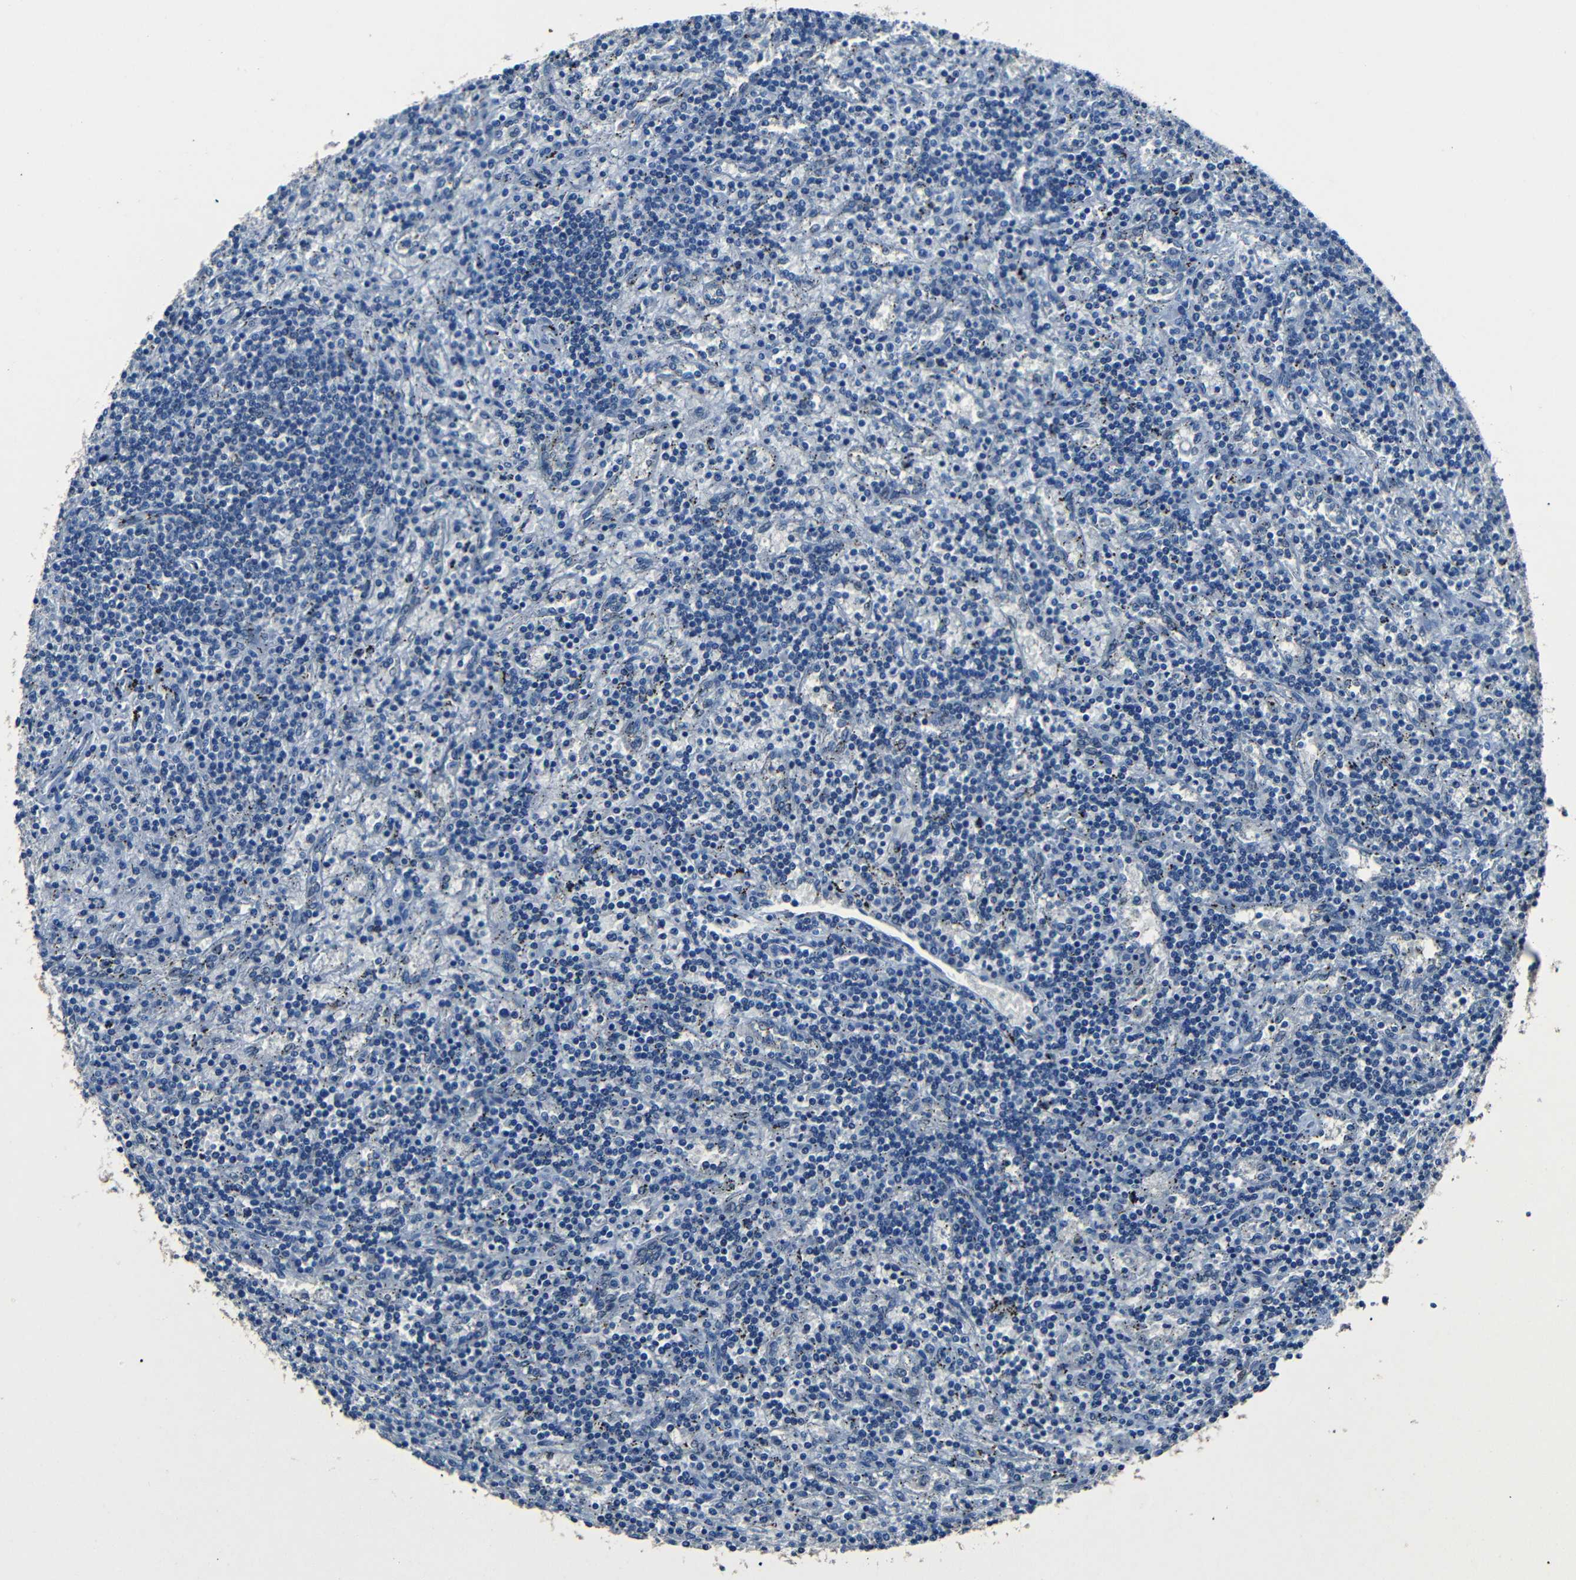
{"staining": {"intensity": "negative", "quantity": "none", "location": "none"}, "tissue": "lymphoma", "cell_type": "Tumor cells", "image_type": "cancer", "snomed": [{"axis": "morphology", "description": "Malignant lymphoma, non-Hodgkin's type, Low grade"}, {"axis": "topography", "description": "Spleen"}], "caption": "Low-grade malignant lymphoma, non-Hodgkin's type was stained to show a protein in brown. There is no significant positivity in tumor cells.", "gene": "NCMAP", "patient": {"sex": "male", "age": 76}}